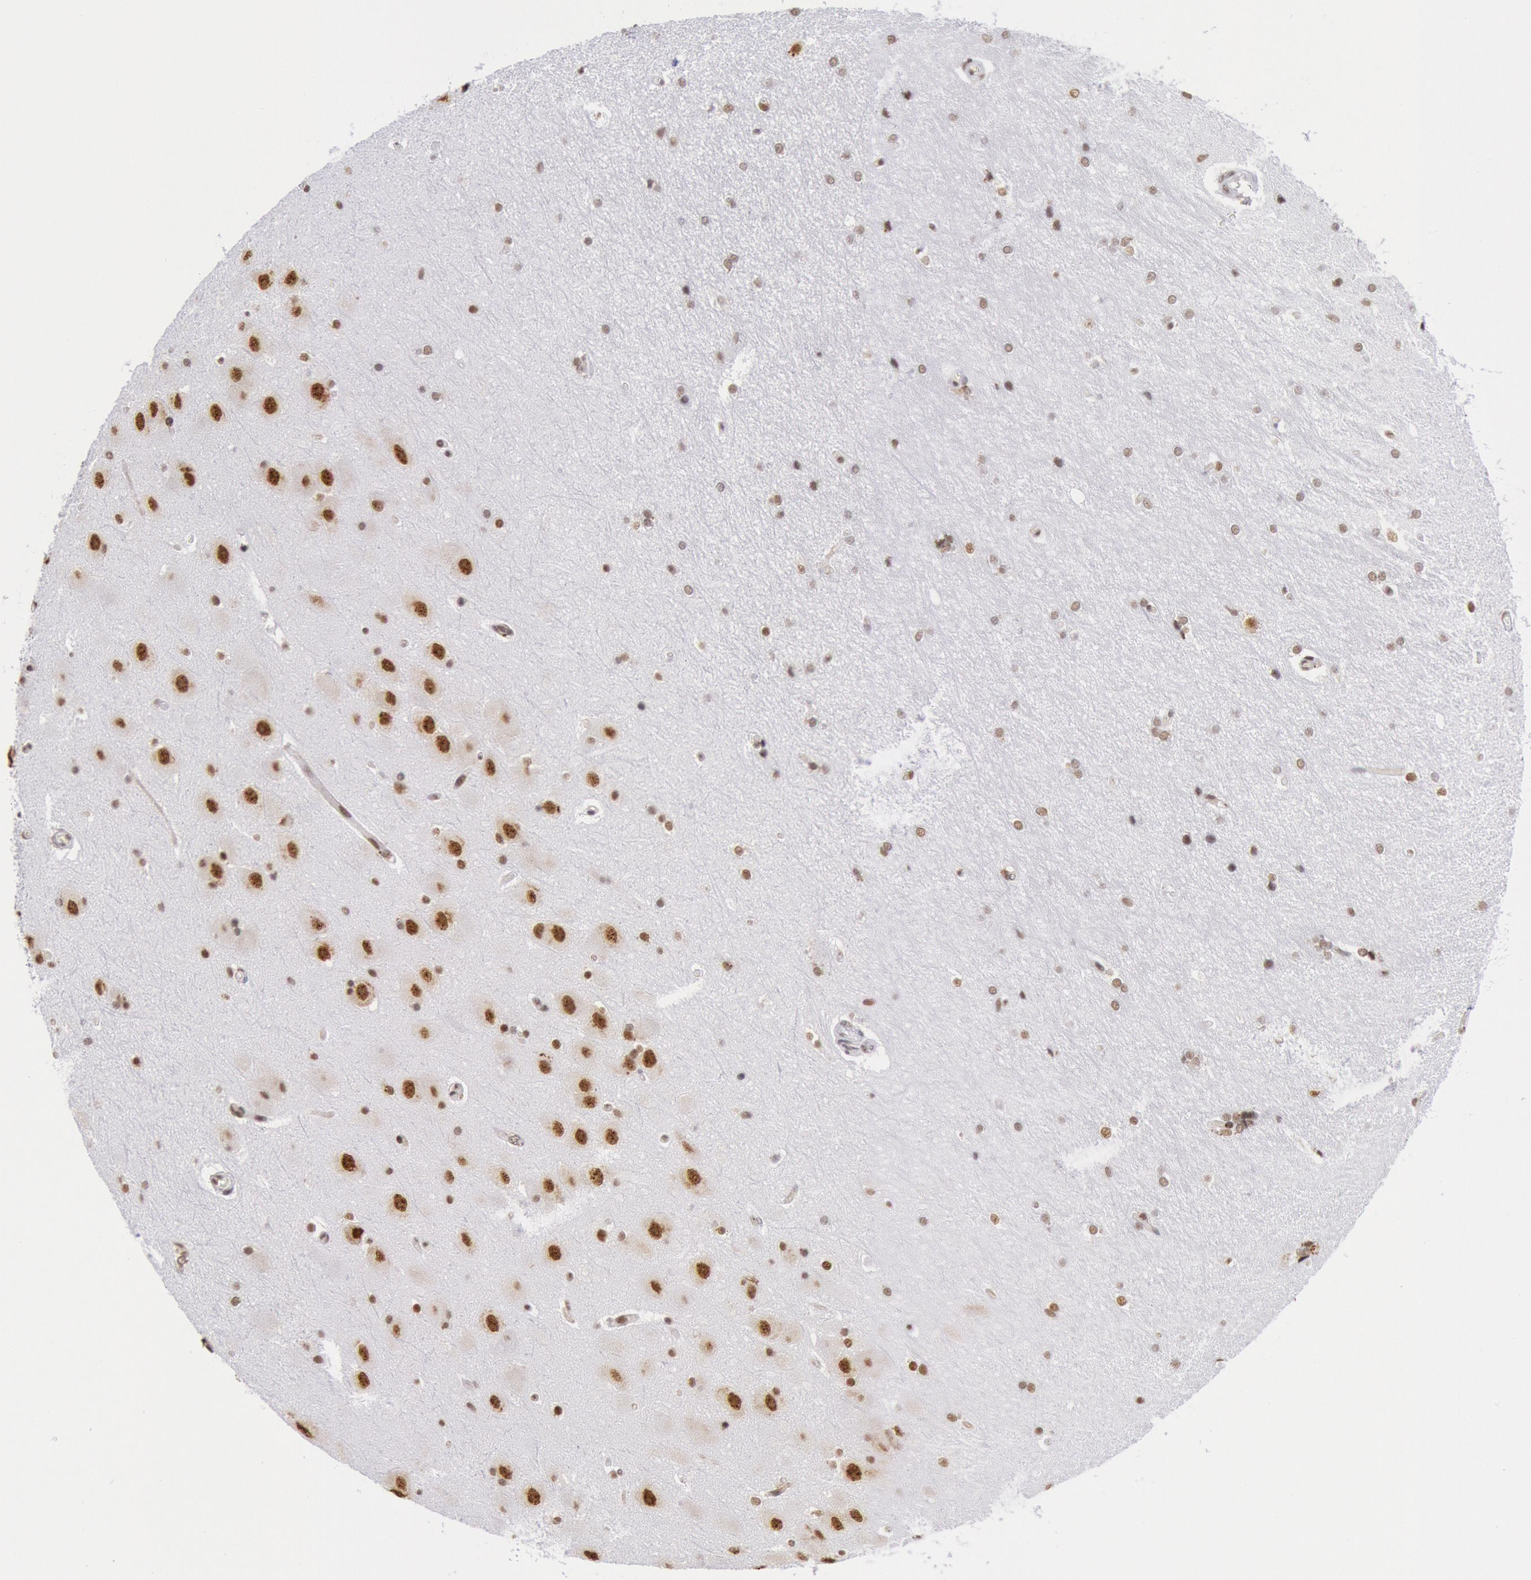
{"staining": {"intensity": "moderate", "quantity": "25%-75%", "location": "nuclear"}, "tissue": "hippocampus", "cell_type": "Glial cells", "image_type": "normal", "snomed": [{"axis": "morphology", "description": "Normal tissue, NOS"}, {"axis": "topography", "description": "Hippocampus"}], "caption": "Moderate nuclear protein expression is appreciated in approximately 25%-75% of glial cells in hippocampus. Immunohistochemistry stains the protein in brown and the nuclei are stained blue.", "gene": "SNRPD3", "patient": {"sex": "female", "age": 19}}